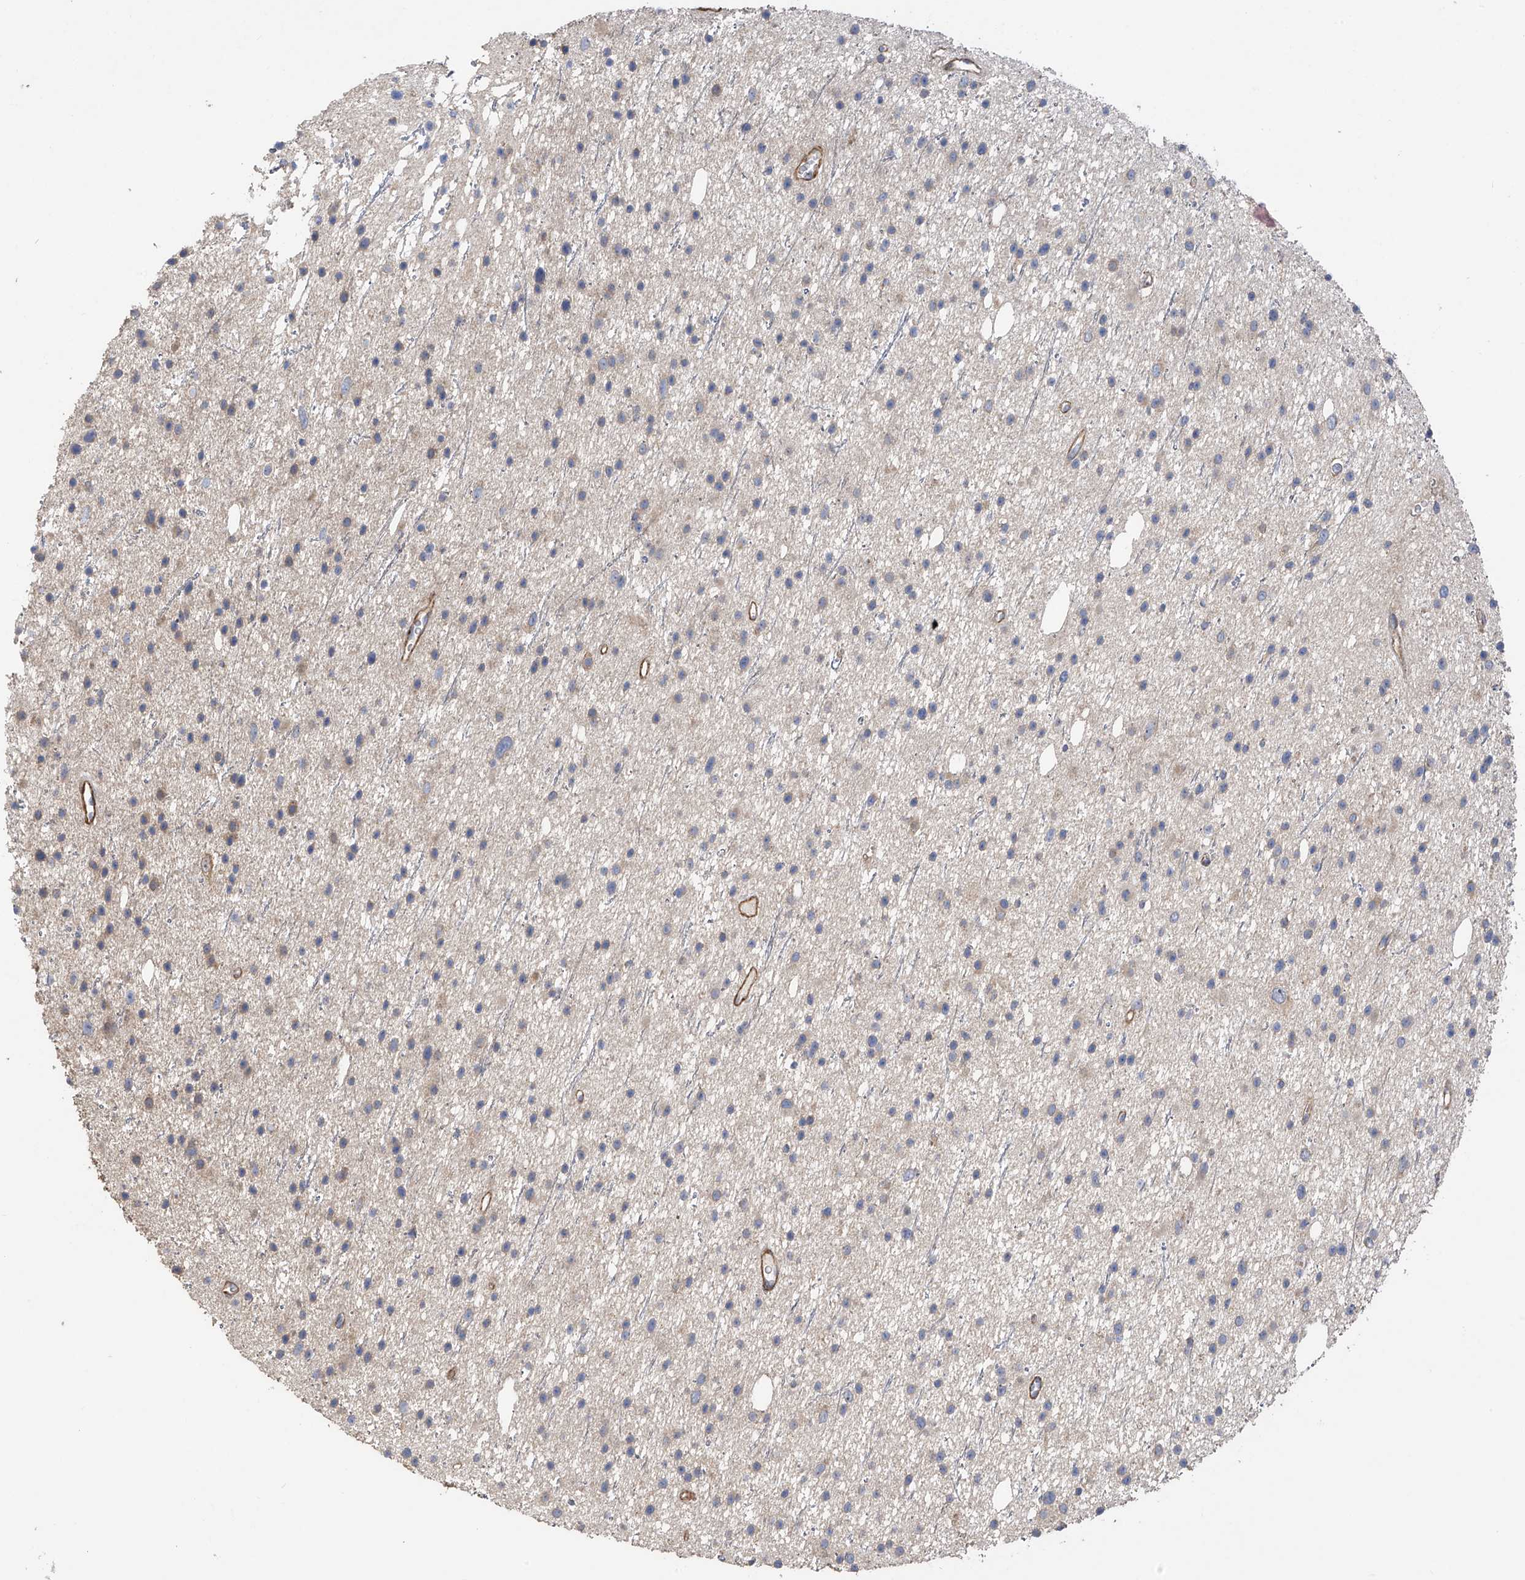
{"staining": {"intensity": "negative", "quantity": "none", "location": "none"}, "tissue": "glioma", "cell_type": "Tumor cells", "image_type": "cancer", "snomed": [{"axis": "morphology", "description": "Glioma, malignant, Low grade"}, {"axis": "topography", "description": "Cerebral cortex"}], "caption": "A histopathology image of human malignant glioma (low-grade) is negative for staining in tumor cells. (DAB immunohistochemistry (IHC) visualized using brightfield microscopy, high magnification).", "gene": "SLC43A3", "patient": {"sex": "female", "age": 39}}